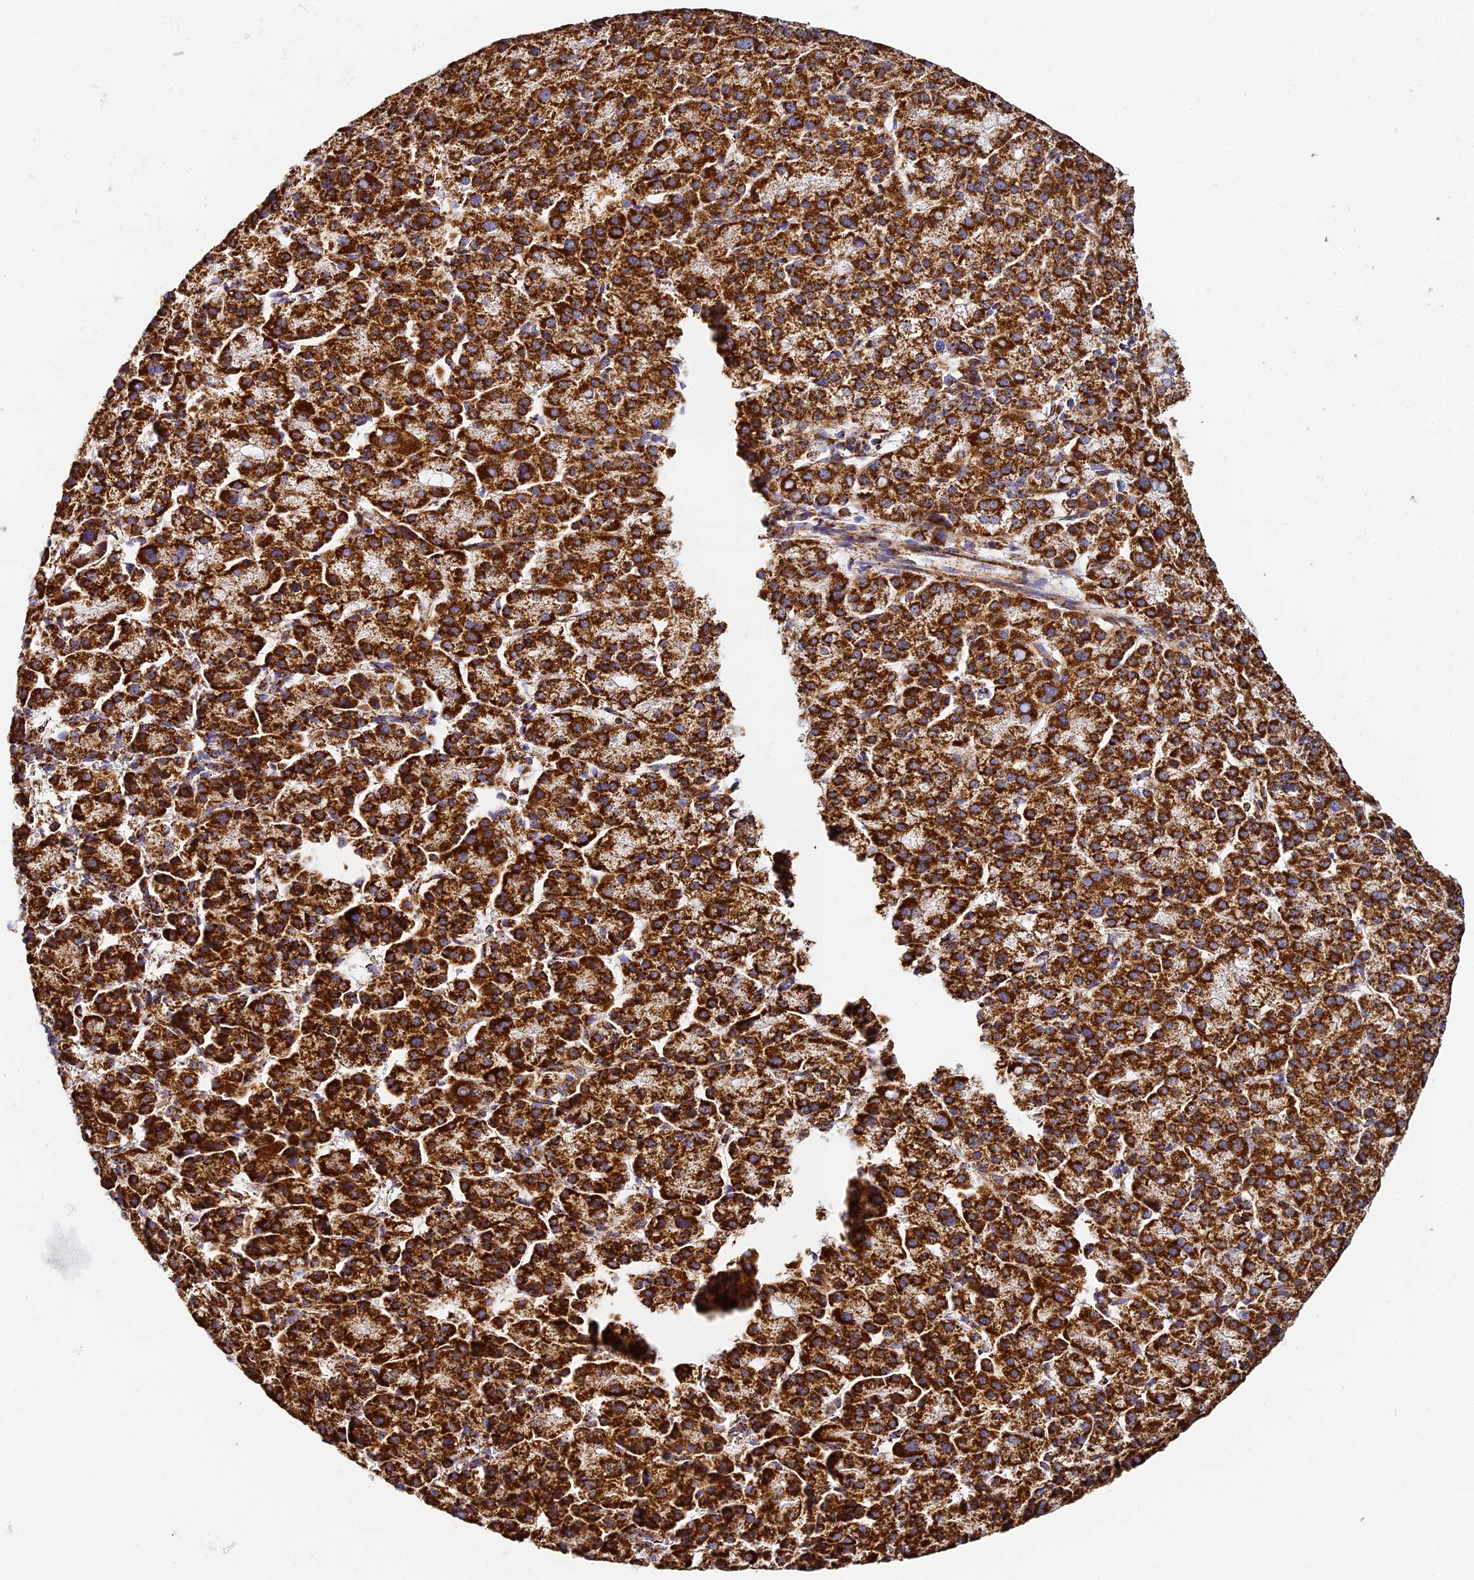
{"staining": {"intensity": "strong", "quantity": ">75%", "location": "cytoplasmic/membranous"}, "tissue": "liver cancer", "cell_type": "Tumor cells", "image_type": "cancer", "snomed": [{"axis": "morphology", "description": "Carcinoma, Hepatocellular, NOS"}, {"axis": "topography", "description": "Liver"}], "caption": "Protein expression analysis of human liver cancer reveals strong cytoplasmic/membranous staining in approximately >75% of tumor cells.", "gene": "STK17A", "patient": {"sex": "female", "age": 58}}